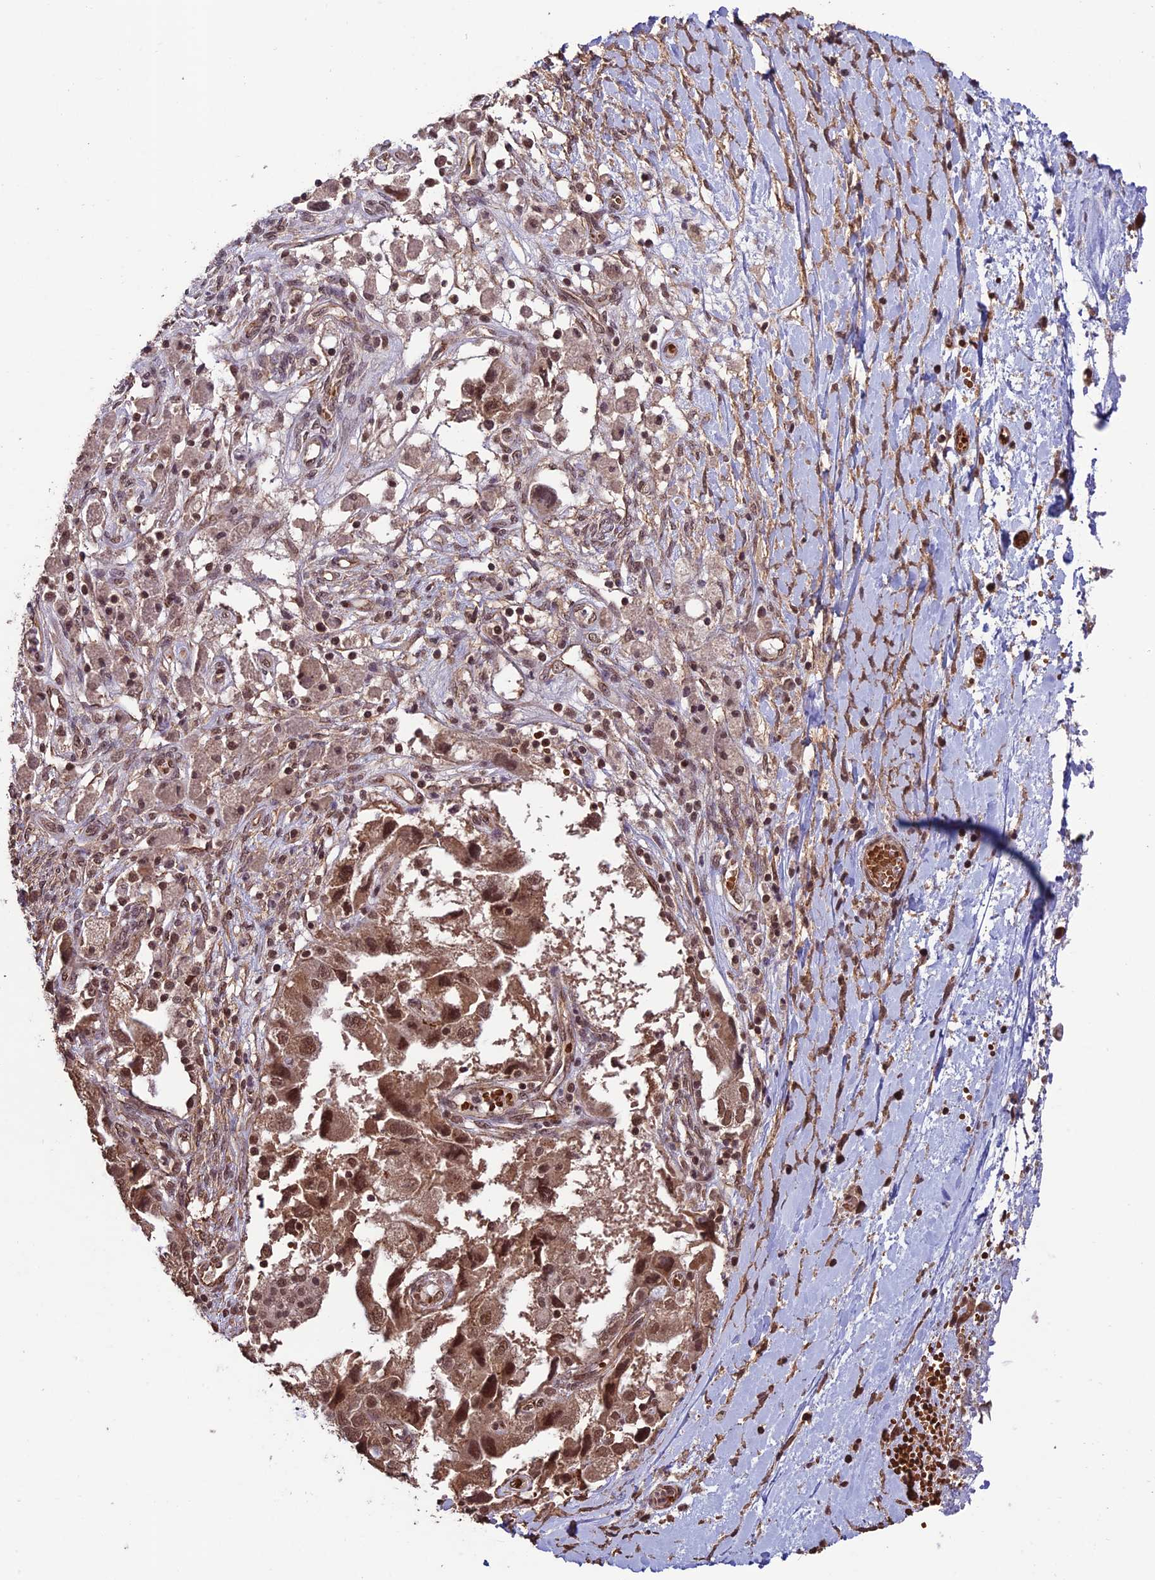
{"staining": {"intensity": "moderate", "quantity": ">75%", "location": "cytoplasmic/membranous,nuclear"}, "tissue": "ovarian cancer", "cell_type": "Tumor cells", "image_type": "cancer", "snomed": [{"axis": "morphology", "description": "Carcinoma, NOS"}, {"axis": "morphology", "description": "Cystadenocarcinoma, serous, NOS"}, {"axis": "topography", "description": "Ovary"}], "caption": "A brown stain highlights moderate cytoplasmic/membranous and nuclear expression of a protein in human ovarian cancer tumor cells.", "gene": "CABIN1", "patient": {"sex": "female", "age": 69}}